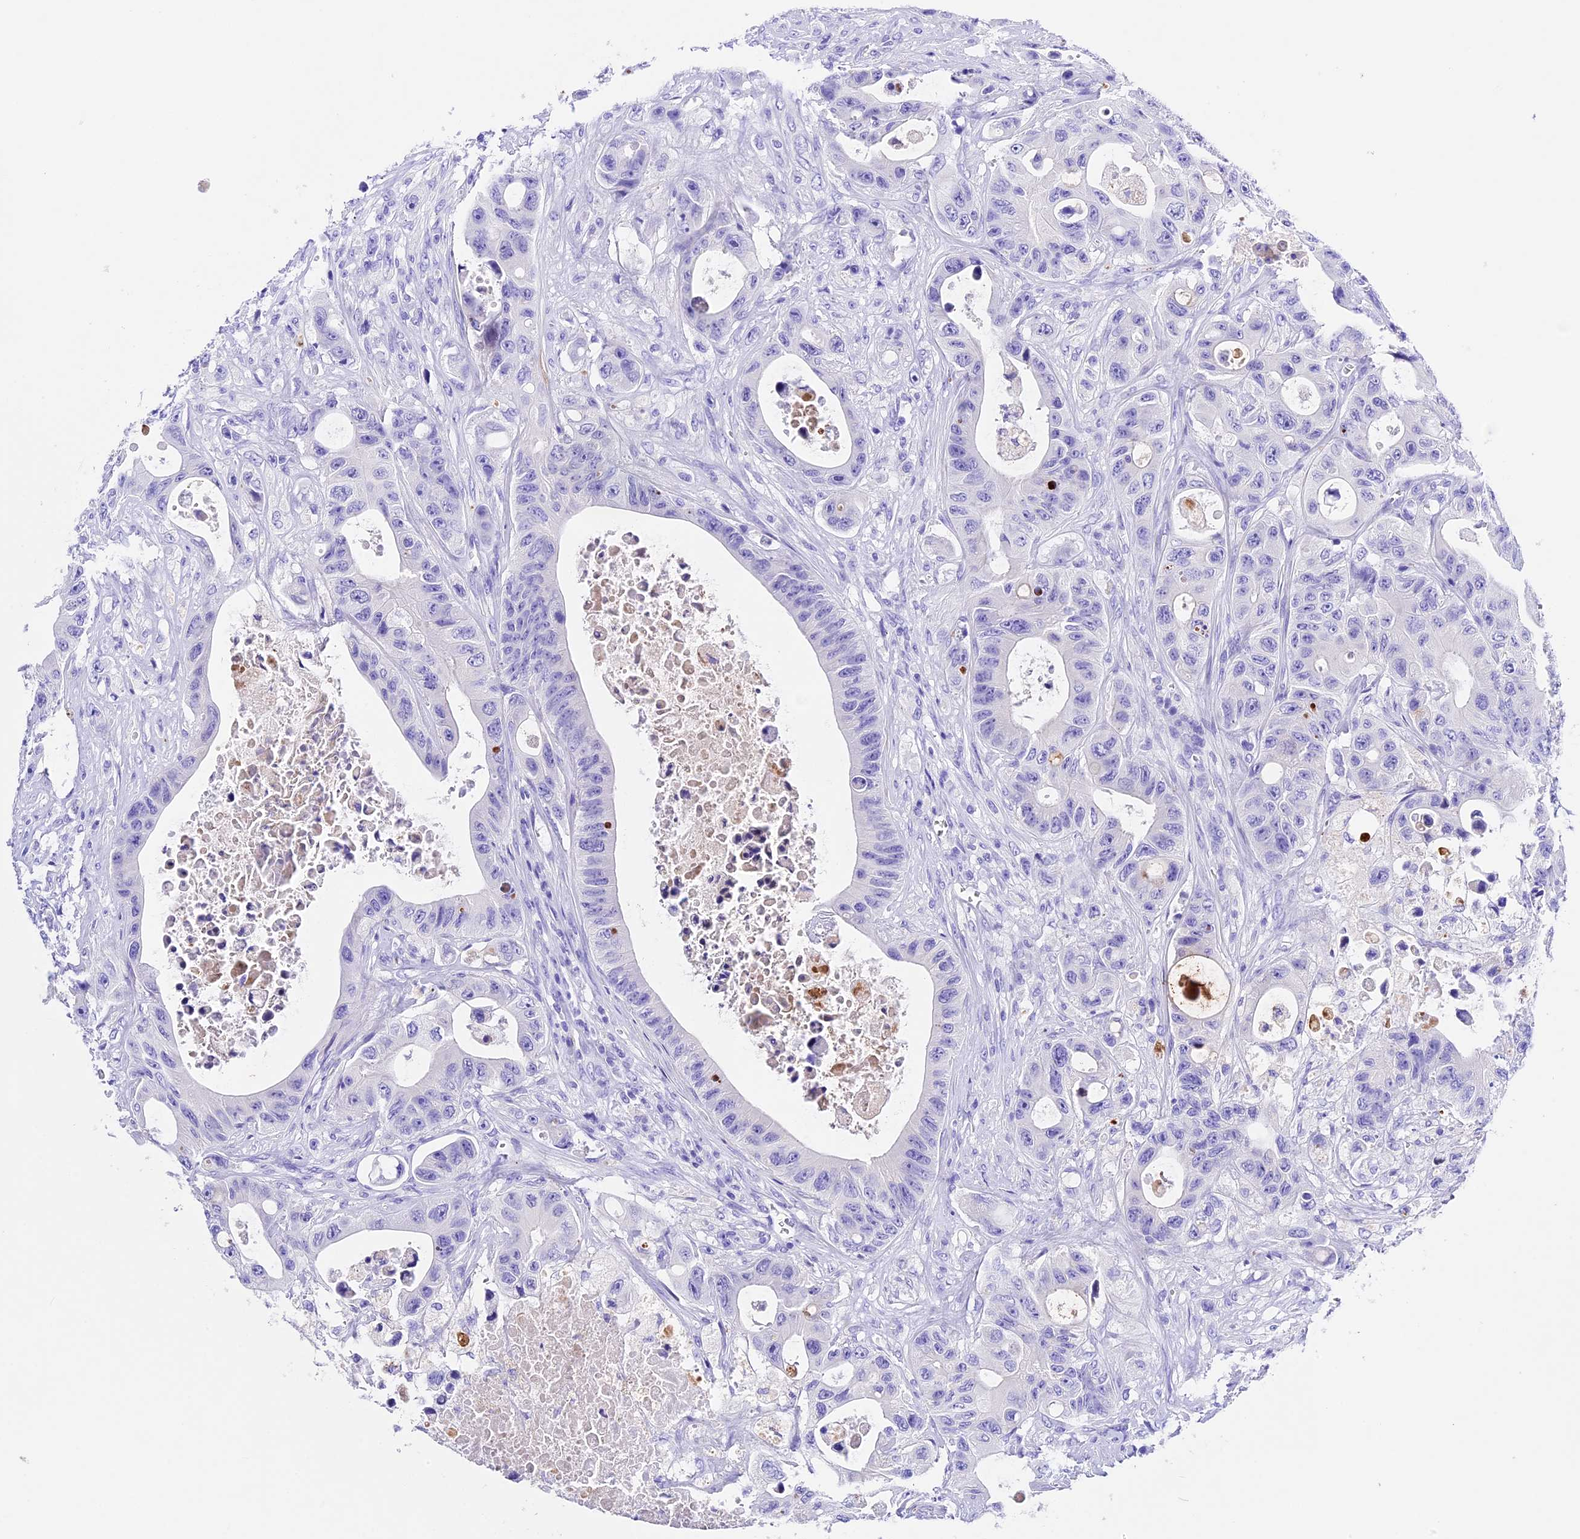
{"staining": {"intensity": "negative", "quantity": "none", "location": "none"}, "tissue": "colorectal cancer", "cell_type": "Tumor cells", "image_type": "cancer", "snomed": [{"axis": "morphology", "description": "Adenocarcinoma, NOS"}, {"axis": "topography", "description": "Colon"}], "caption": "Human colorectal cancer (adenocarcinoma) stained for a protein using immunohistochemistry (IHC) demonstrates no positivity in tumor cells.", "gene": "PSG11", "patient": {"sex": "female", "age": 46}}